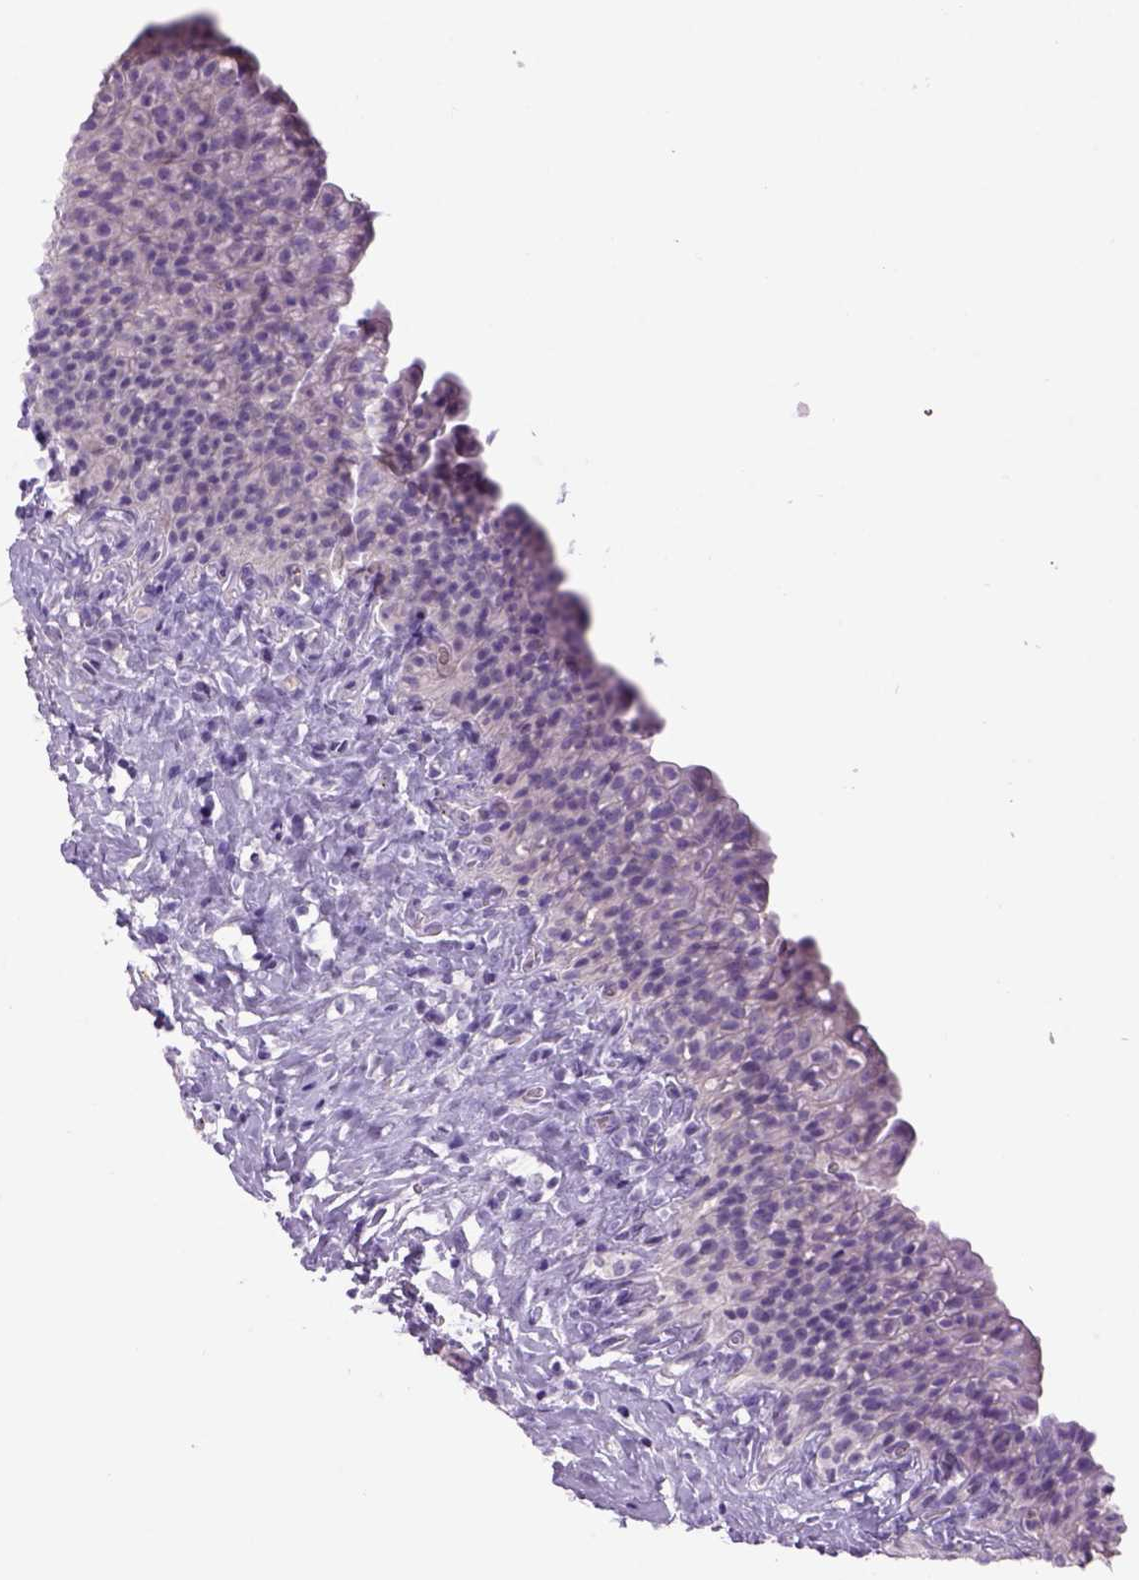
{"staining": {"intensity": "negative", "quantity": "none", "location": "none"}, "tissue": "urinary bladder", "cell_type": "Urothelial cells", "image_type": "normal", "snomed": [{"axis": "morphology", "description": "Normal tissue, NOS"}, {"axis": "topography", "description": "Urinary bladder"}], "caption": "Urothelial cells are negative for brown protein staining in normal urinary bladder.", "gene": "DBH", "patient": {"sex": "male", "age": 76}}